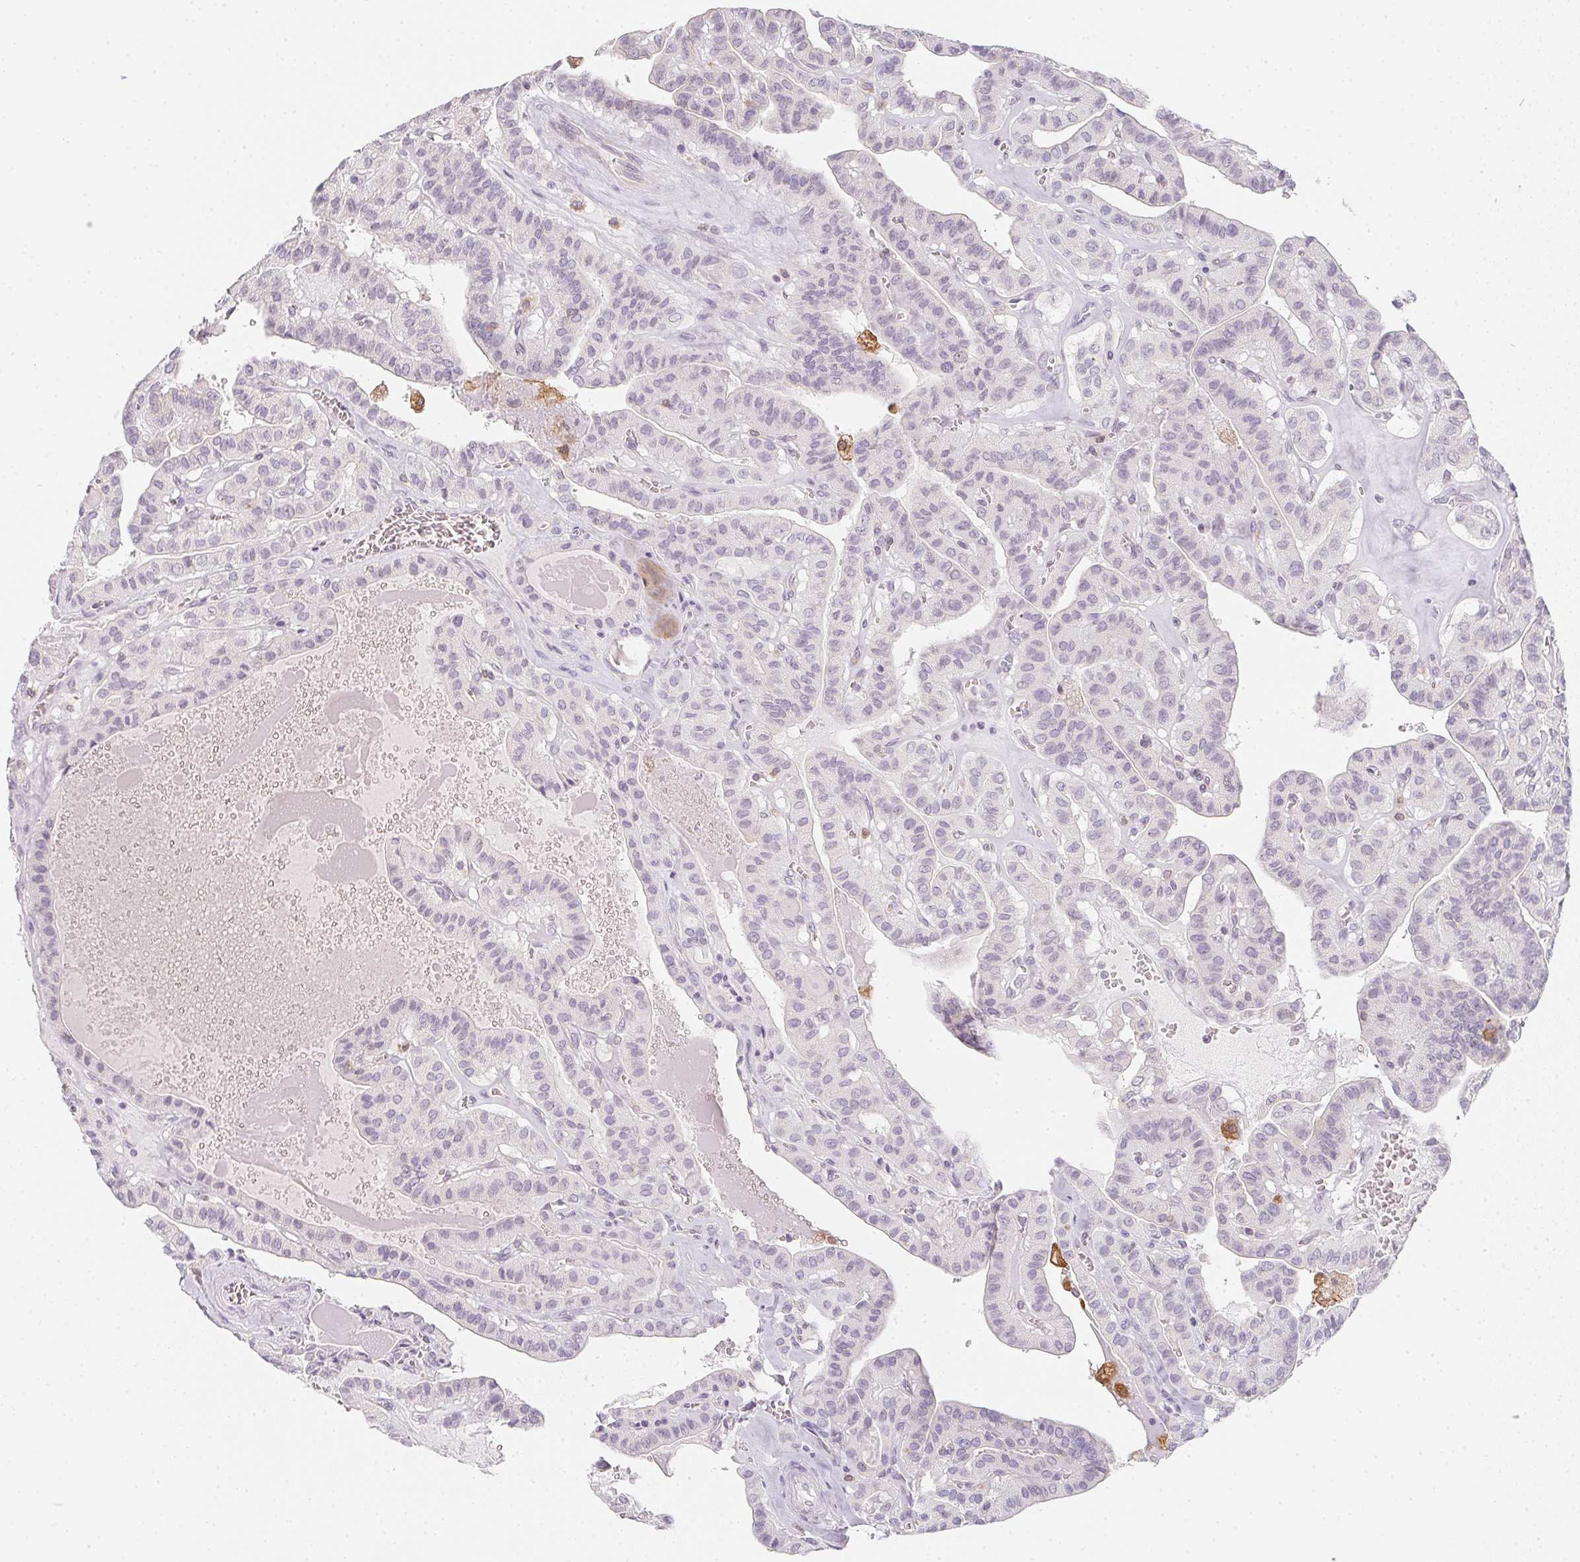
{"staining": {"intensity": "negative", "quantity": "none", "location": "none"}, "tissue": "thyroid cancer", "cell_type": "Tumor cells", "image_type": "cancer", "snomed": [{"axis": "morphology", "description": "Papillary adenocarcinoma, NOS"}, {"axis": "topography", "description": "Thyroid gland"}], "caption": "This is a micrograph of IHC staining of thyroid papillary adenocarcinoma, which shows no staining in tumor cells.", "gene": "SOAT1", "patient": {"sex": "male", "age": 52}}